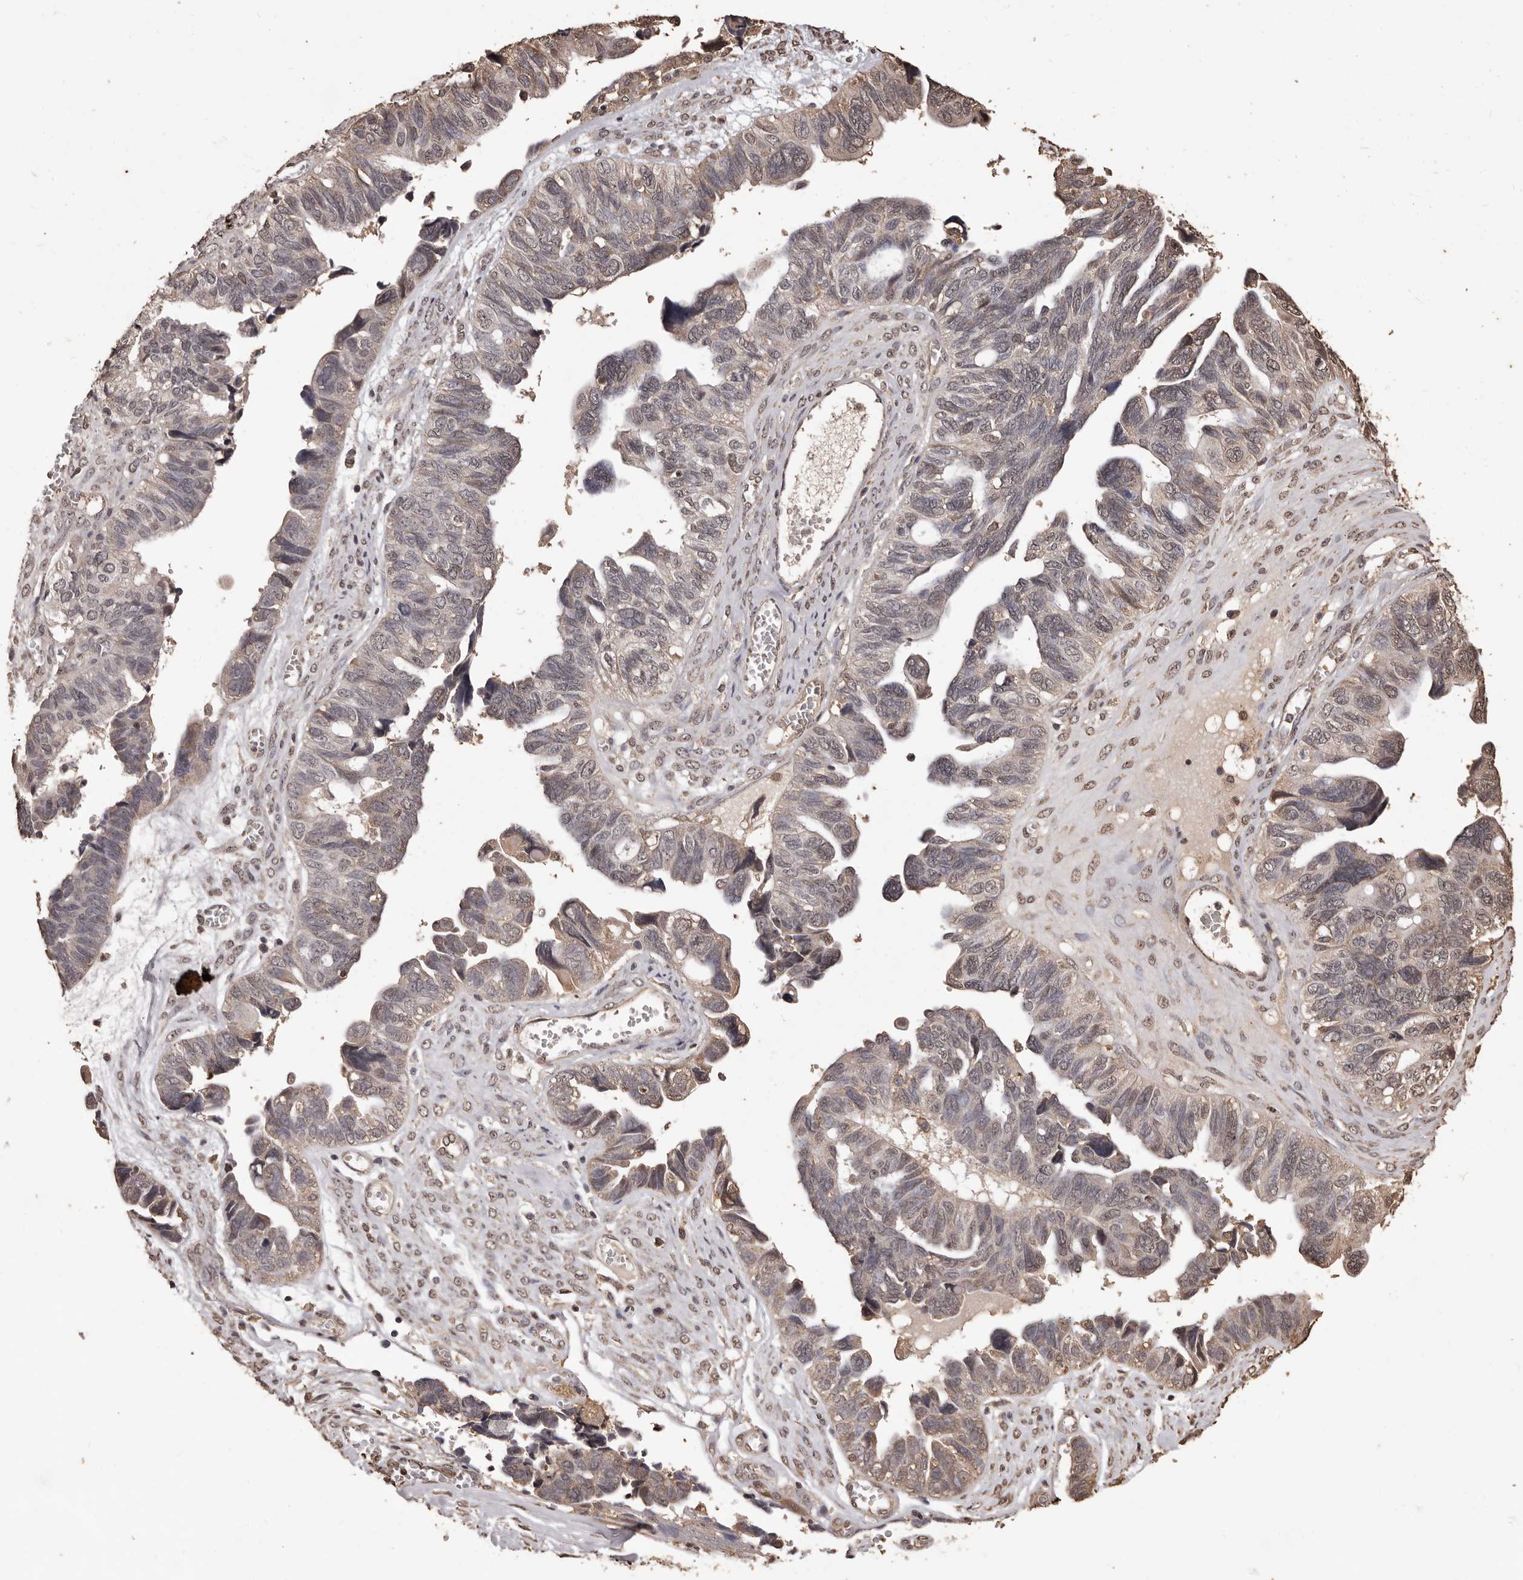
{"staining": {"intensity": "weak", "quantity": "25%-75%", "location": "cytoplasmic/membranous"}, "tissue": "ovarian cancer", "cell_type": "Tumor cells", "image_type": "cancer", "snomed": [{"axis": "morphology", "description": "Cystadenocarcinoma, serous, NOS"}, {"axis": "topography", "description": "Ovary"}], "caption": "This micrograph displays IHC staining of human ovarian cancer, with low weak cytoplasmic/membranous staining in approximately 25%-75% of tumor cells.", "gene": "NAV1", "patient": {"sex": "female", "age": 79}}